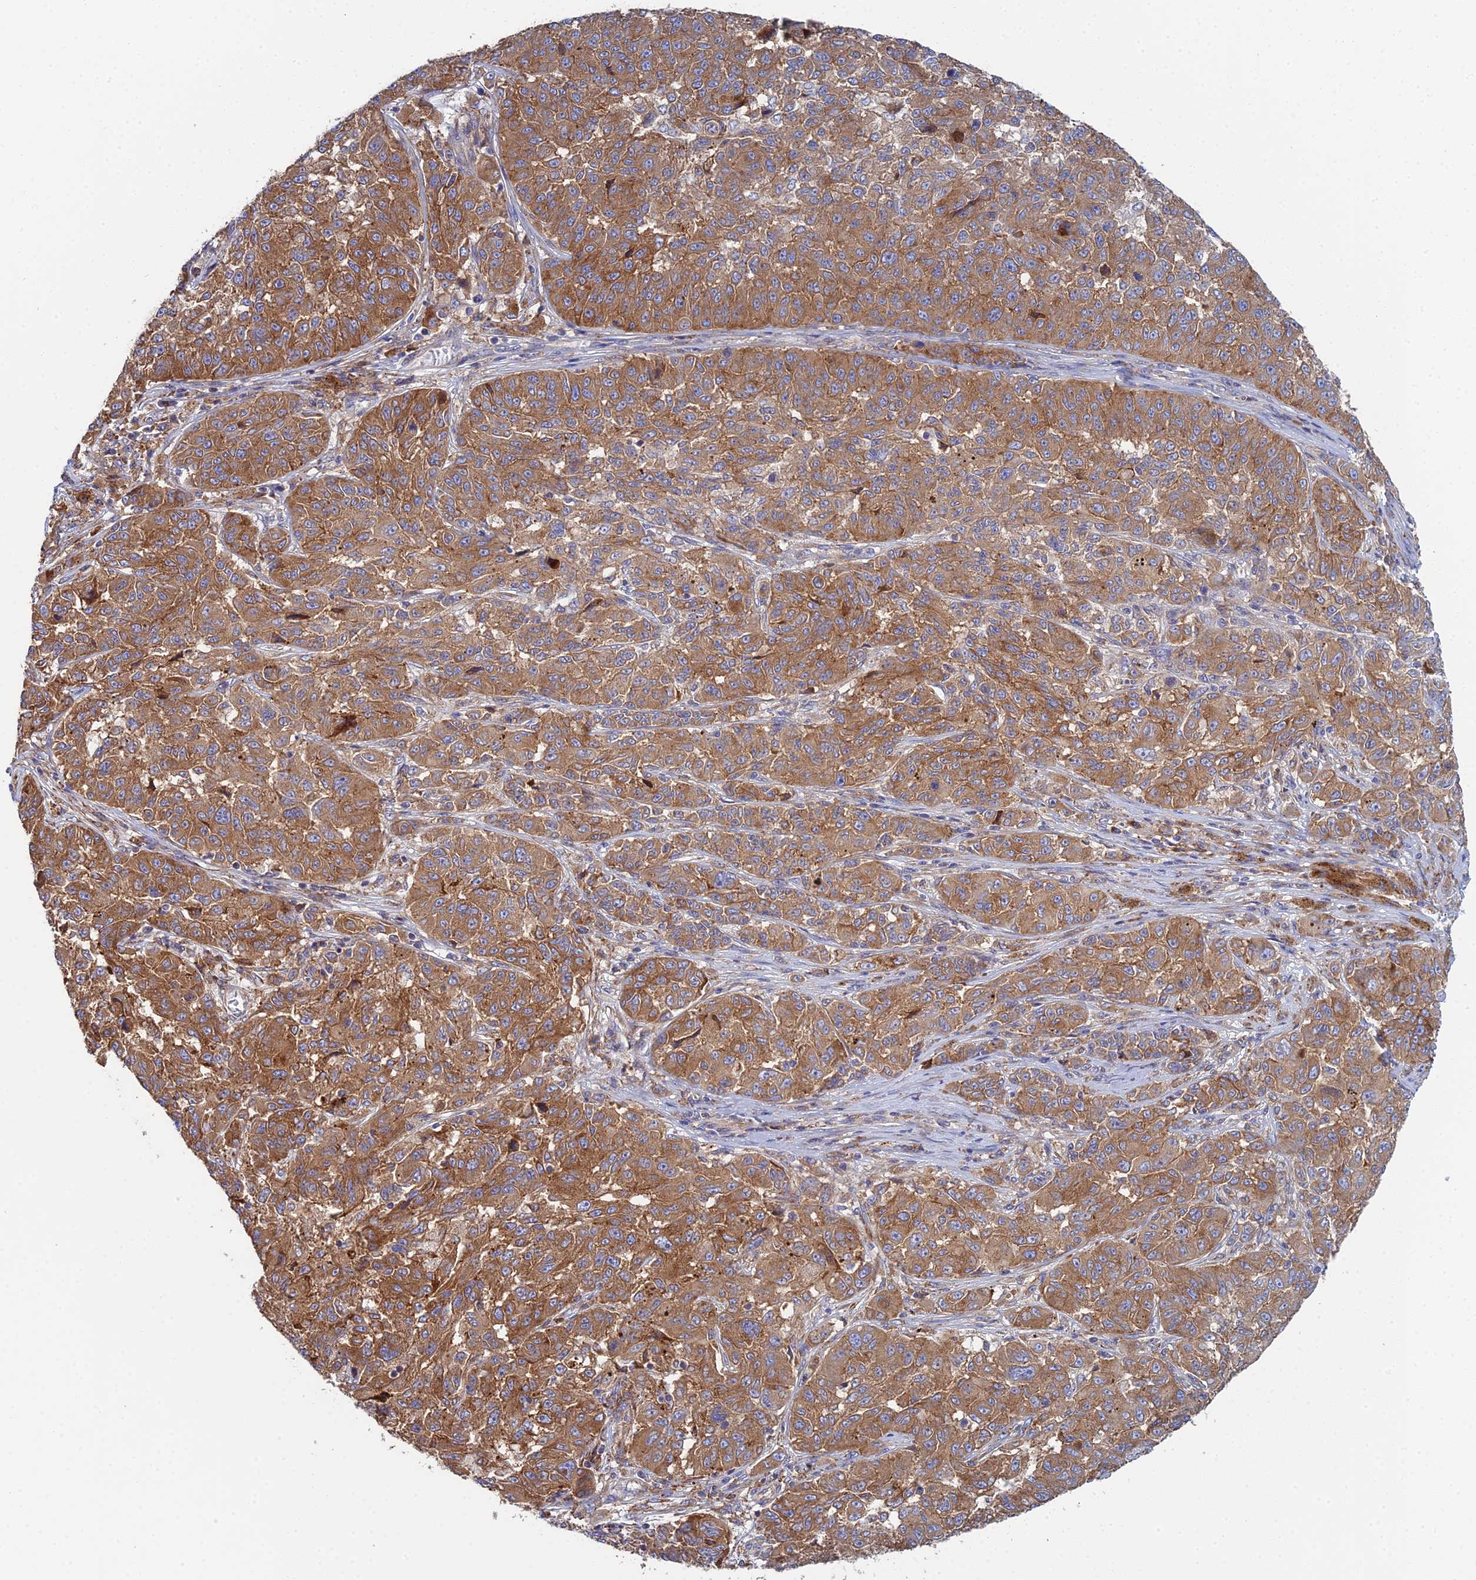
{"staining": {"intensity": "moderate", "quantity": ">75%", "location": "cytoplasmic/membranous"}, "tissue": "melanoma", "cell_type": "Tumor cells", "image_type": "cancer", "snomed": [{"axis": "morphology", "description": "Malignant melanoma, NOS"}, {"axis": "topography", "description": "Skin"}], "caption": "Human melanoma stained for a protein (brown) reveals moderate cytoplasmic/membranous positive staining in about >75% of tumor cells.", "gene": "CLCN3", "patient": {"sex": "male", "age": 53}}